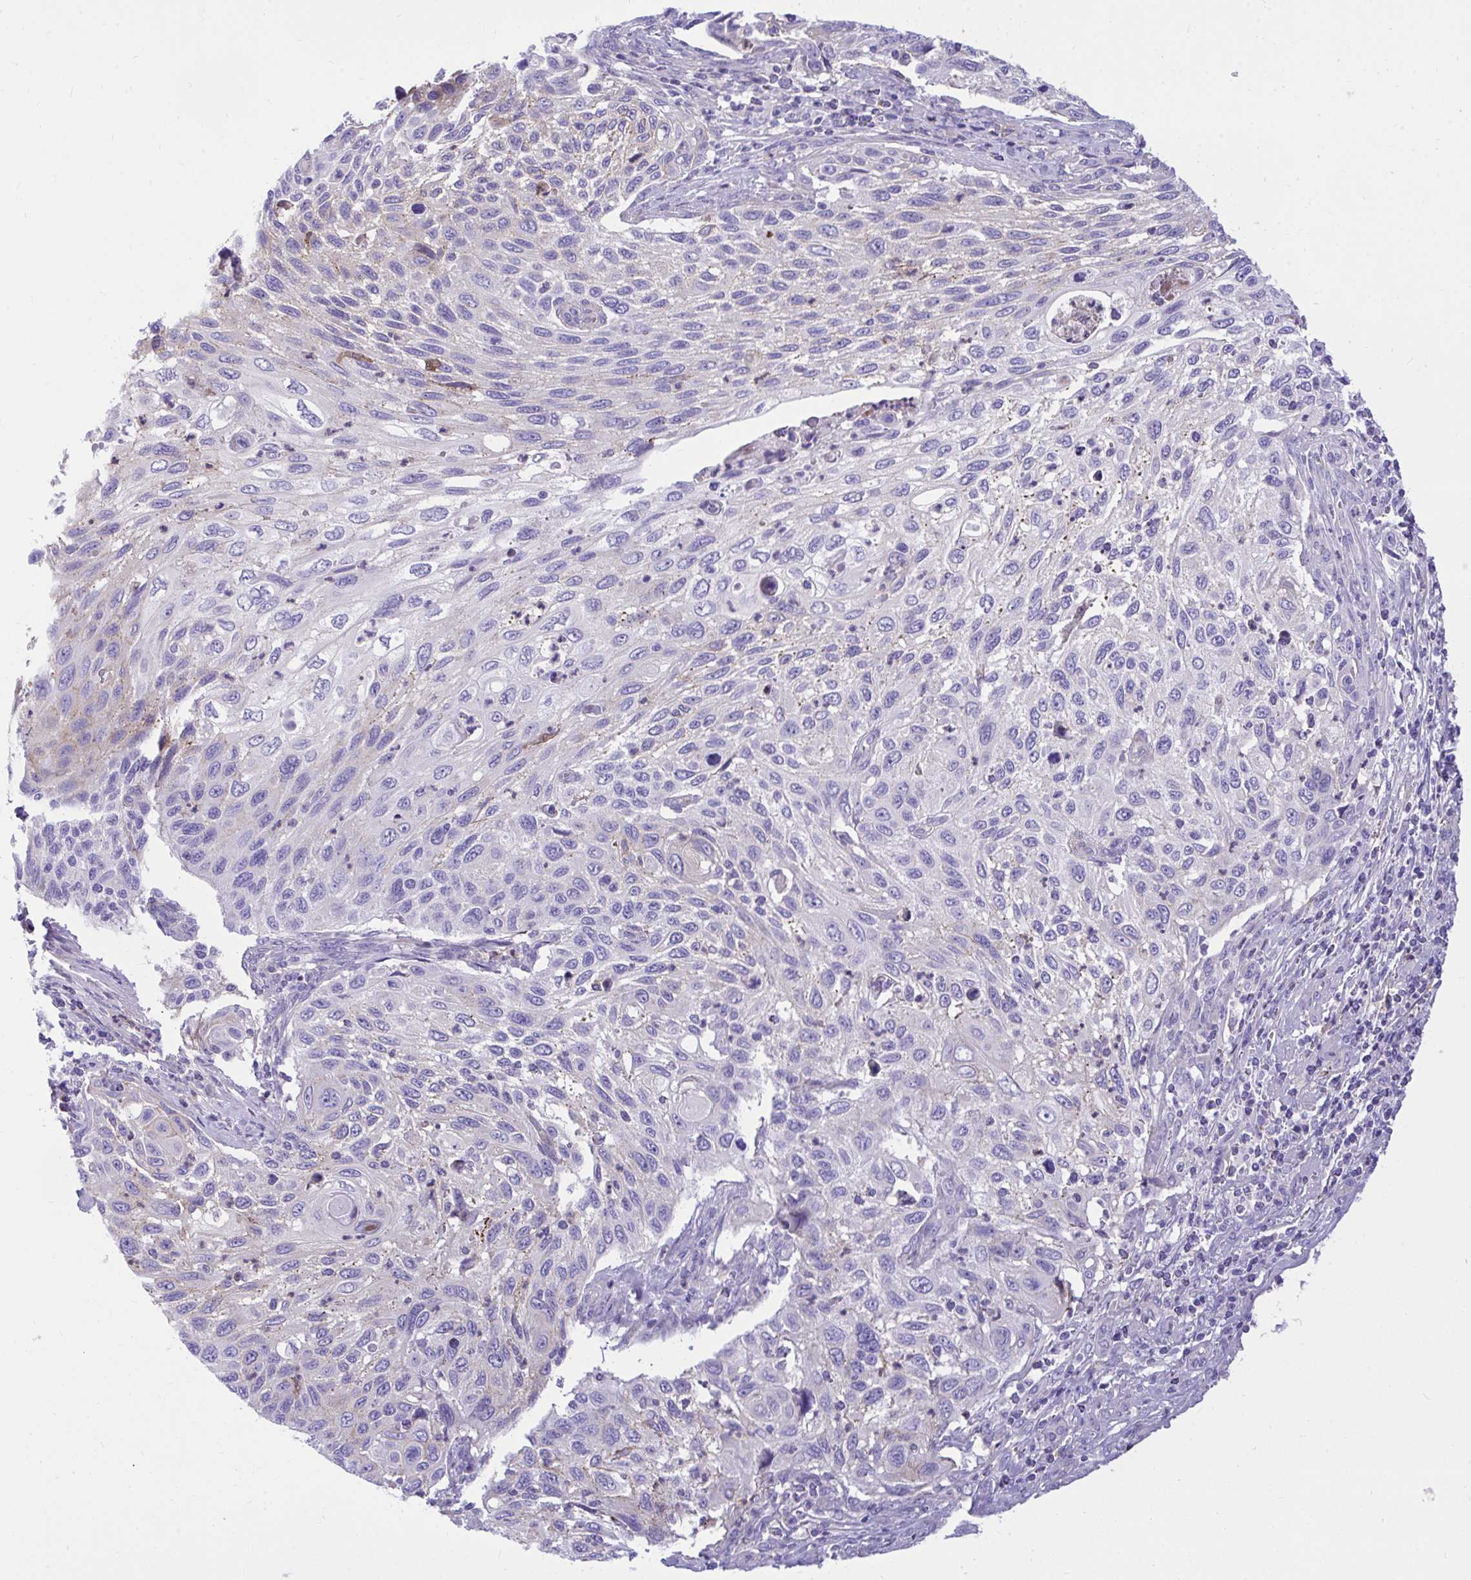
{"staining": {"intensity": "negative", "quantity": "none", "location": "none"}, "tissue": "cervical cancer", "cell_type": "Tumor cells", "image_type": "cancer", "snomed": [{"axis": "morphology", "description": "Squamous cell carcinoma, NOS"}, {"axis": "topography", "description": "Cervix"}], "caption": "The image displays no staining of tumor cells in cervical squamous cell carcinoma.", "gene": "HRG", "patient": {"sex": "female", "age": 70}}